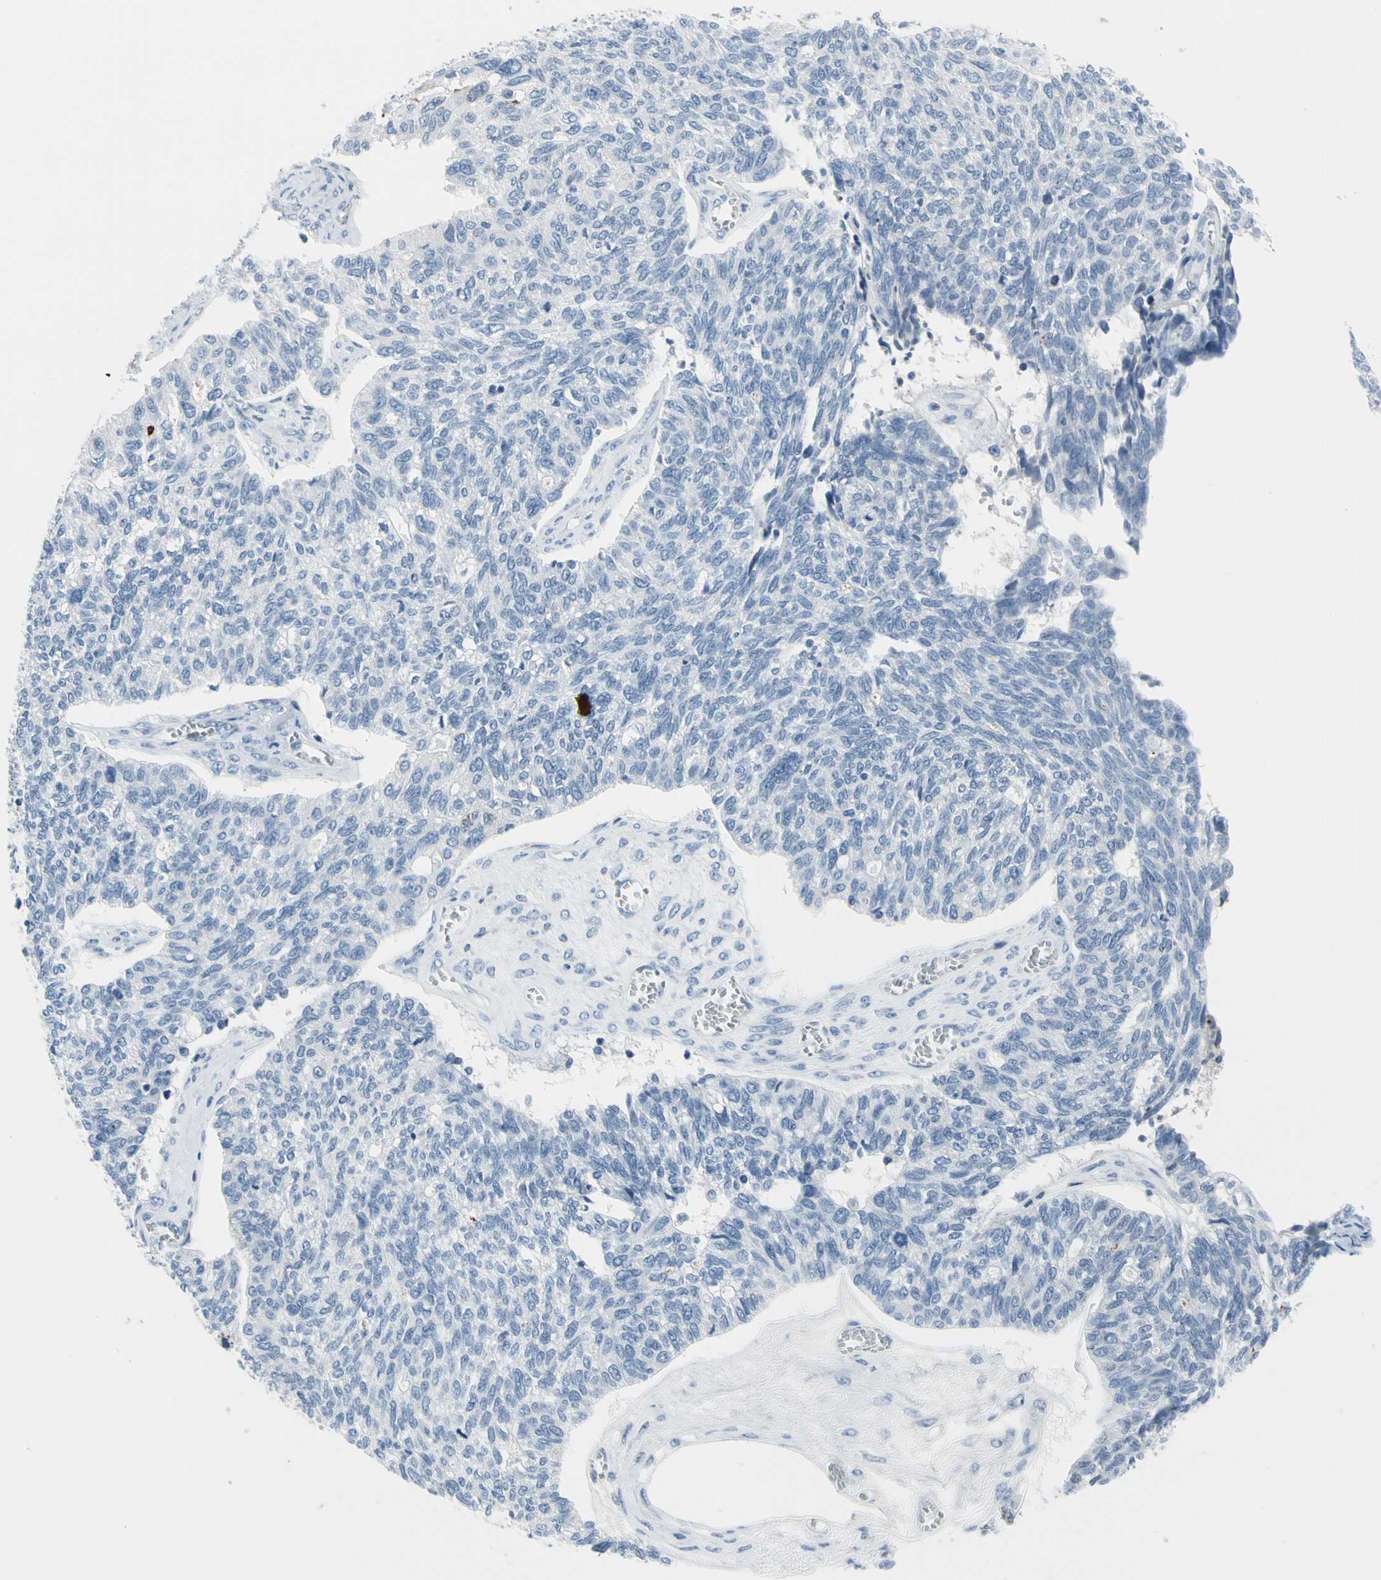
{"staining": {"intensity": "negative", "quantity": "none", "location": "none"}, "tissue": "ovarian cancer", "cell_type": "Tumor cells", "image_type": "cancer", "snomed": [{"axis": "morphology", "description": "Cystadenocarcinoma, serous, NOS"}, {"axis": "topography", "description": "Ovary"}], "caption": "Protein analysis of ovarian cancer (serous cystadenocarcinoma) shows no significant positivity in tumor cells. (DAB (3,3'-diaminobenzidine) immunohistochemistry, high magnification).", "gene": "MUC5B", "patient": {"sex": "female", "age": 79}}